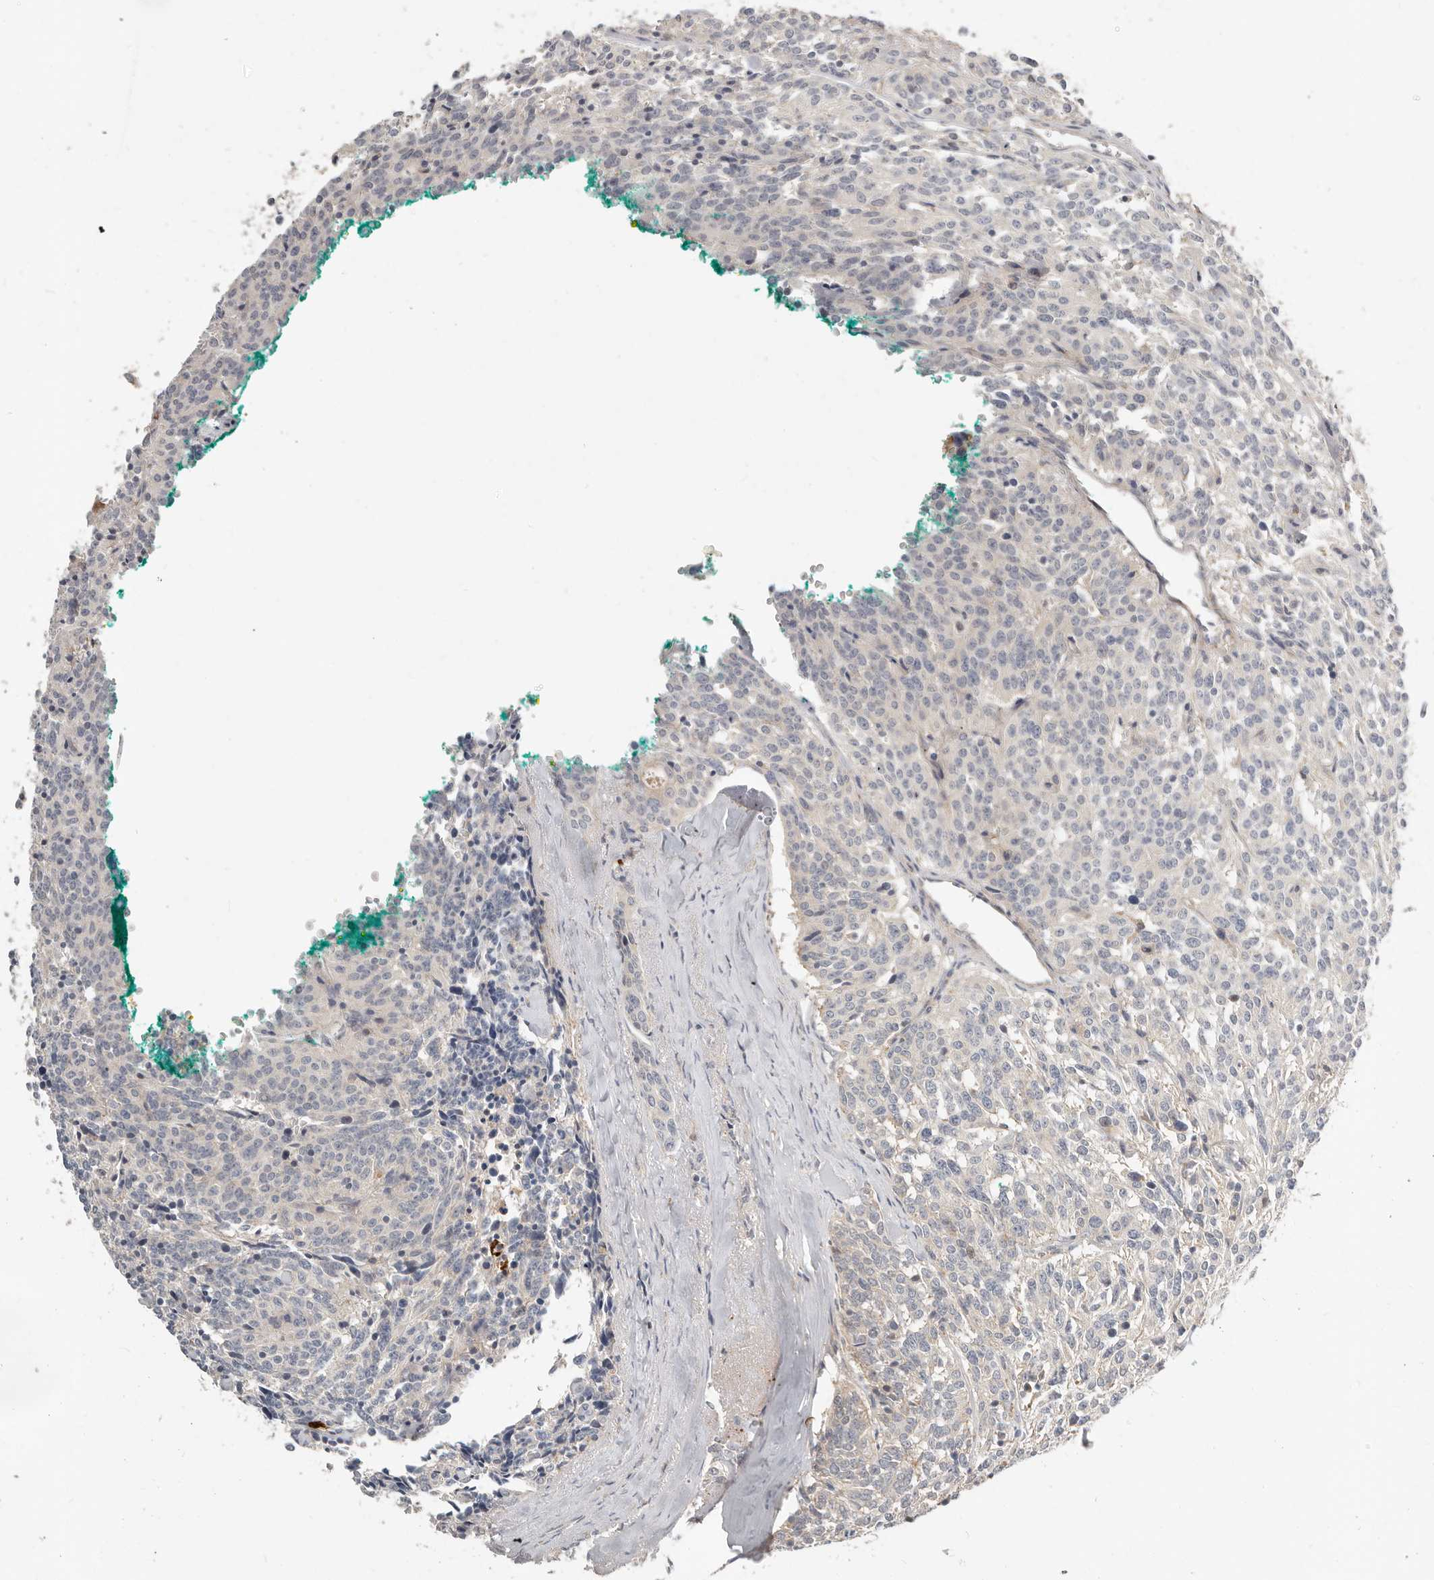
{"staining": {"intensity": "negative", "quantity": "none", "location": "none"}, "tissue": "carcinoid", "cell_type": "Tumor cells", "image_type": "cancer", "snomed": [{"axis": "morphology", "description": "Carcinoid, malignant, NOS"}, {"axis": "topography", "description": "Lung"}], "caption": "Human malignant carcinoid stained for a protein using IHC shows no expression in tumor cells.", "gene": "MTFR2", "patient": {"sex": "female", "age": 46}}